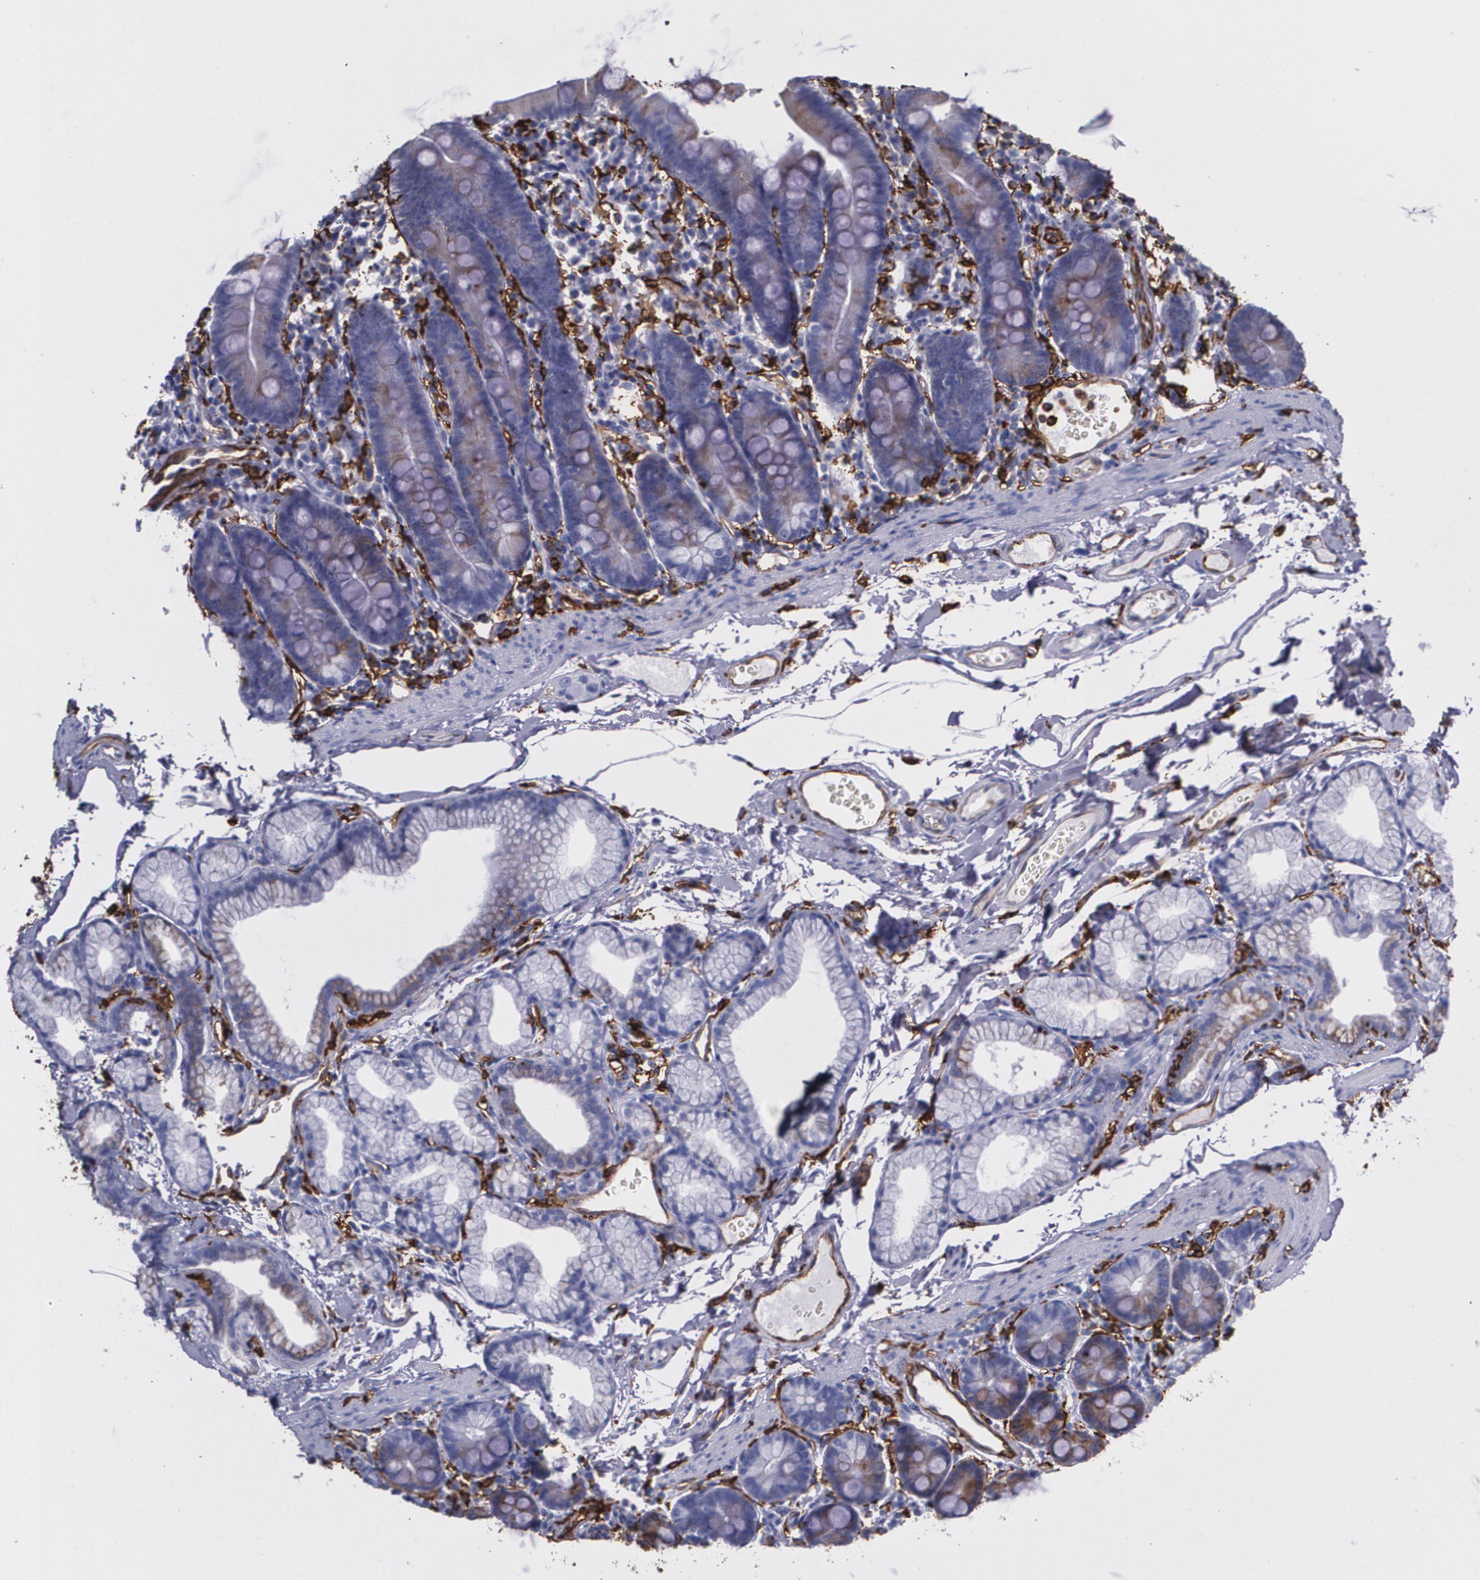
{"staining": {"intensity": "strong", "quantity": ">75%", "location": "cytoplasmic/membranous"}, "tissue": "duodenum", "cell_type": "Glandular cells", "image_type": "normal", "snomed": [{"axis": "morphology", "description": "Normal tissue, NOS"}, {"axis": "topography", "description": "Duodenum"}], "caption": "Protein expression analysis of unremarkable duodenum shows strong cytoplasmic/membranous expression in about >75% of glandular cells. (DAB IHC, brown staining for protein, blue staining for nuclei).", "gene": "HLA", "patient": {"sex": "male", "age": 50}}